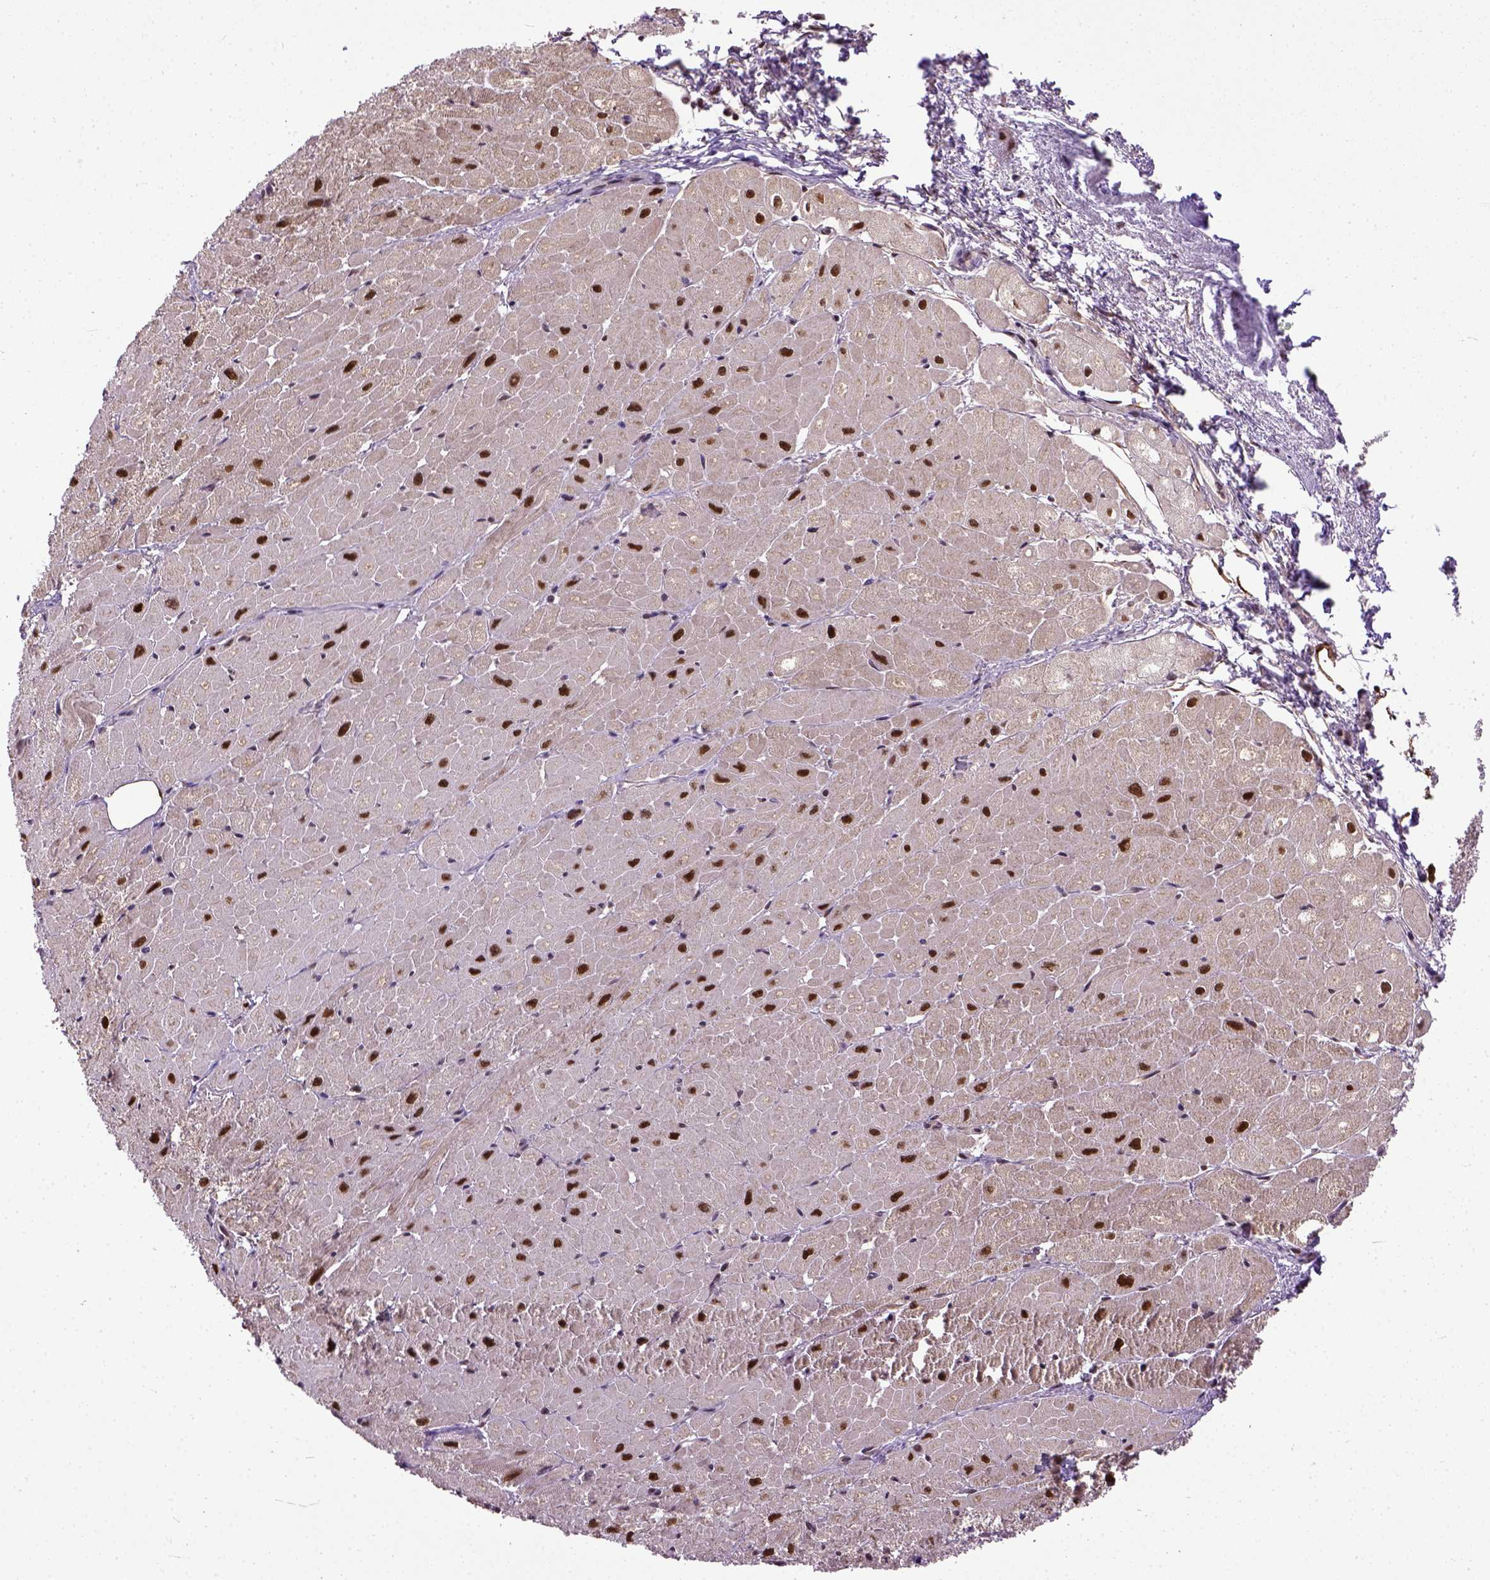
{"staining": {"intensity": "strong", "quantity": "<25%", "location": "nuclear"}, "tissue": "heart muscle", "cell_type": "Cardiomyocytes", "image_type": "normal", "snomed": [{"axis": "morphology", "description": "Normal tissue, NOS"}, {"axis": "topography", "description": "Heart"}], "caption": "This is a micrograph of IHC staining of unremarkable heart muscle, which shows strong staining in the nuclear of cardiomyocytes.", "gene": "UBA3", "patient": {"sex": "male", "age": 62}}